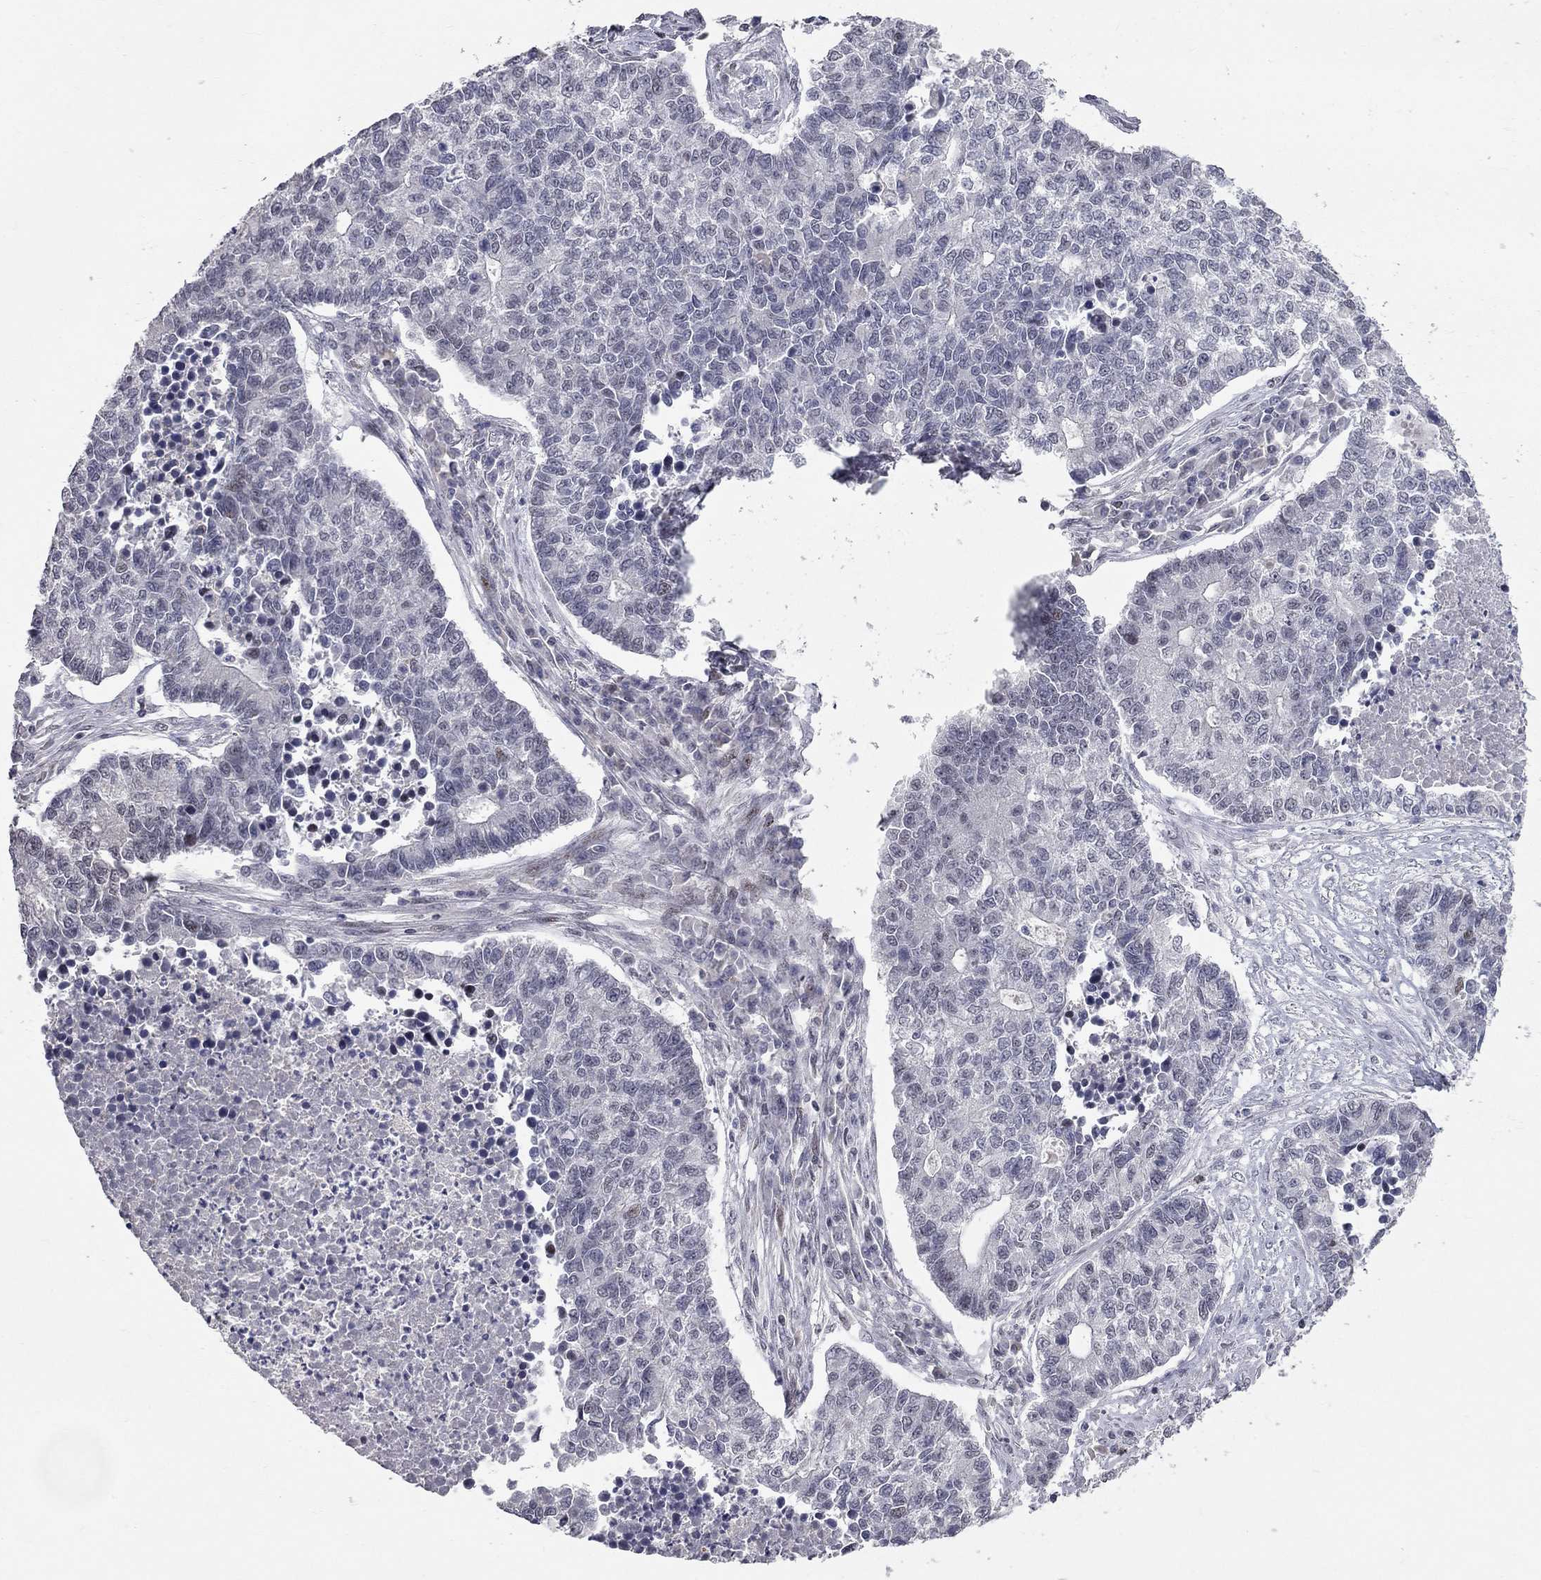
{"staining": {"intensity": "negative", "quantity": "none", "location": "none"}, "tissue": "lung cancer", "cell_type": "Tumor cells", "image_type": "cancer", "snomed": [{"axis": "morphology", "description": "Adenocarcinoma, NOS"}, {"axis": "topography", "description": "Lung"}], "caption": "High magnification brightfield microscopy of lung cancer stained with DAB (3,3'-diaminobenzidine) (brown) and counterstained with hematoxylin (blue): tumor cells show no significant expression. Brightfield microscopy of immunohistochemistry (IHC) stained with DAB (brown) and hematoxylin (blue), captured at high magnification.", "gene": "HDAC3", "patient": {"sex": "male", "age": 57}}